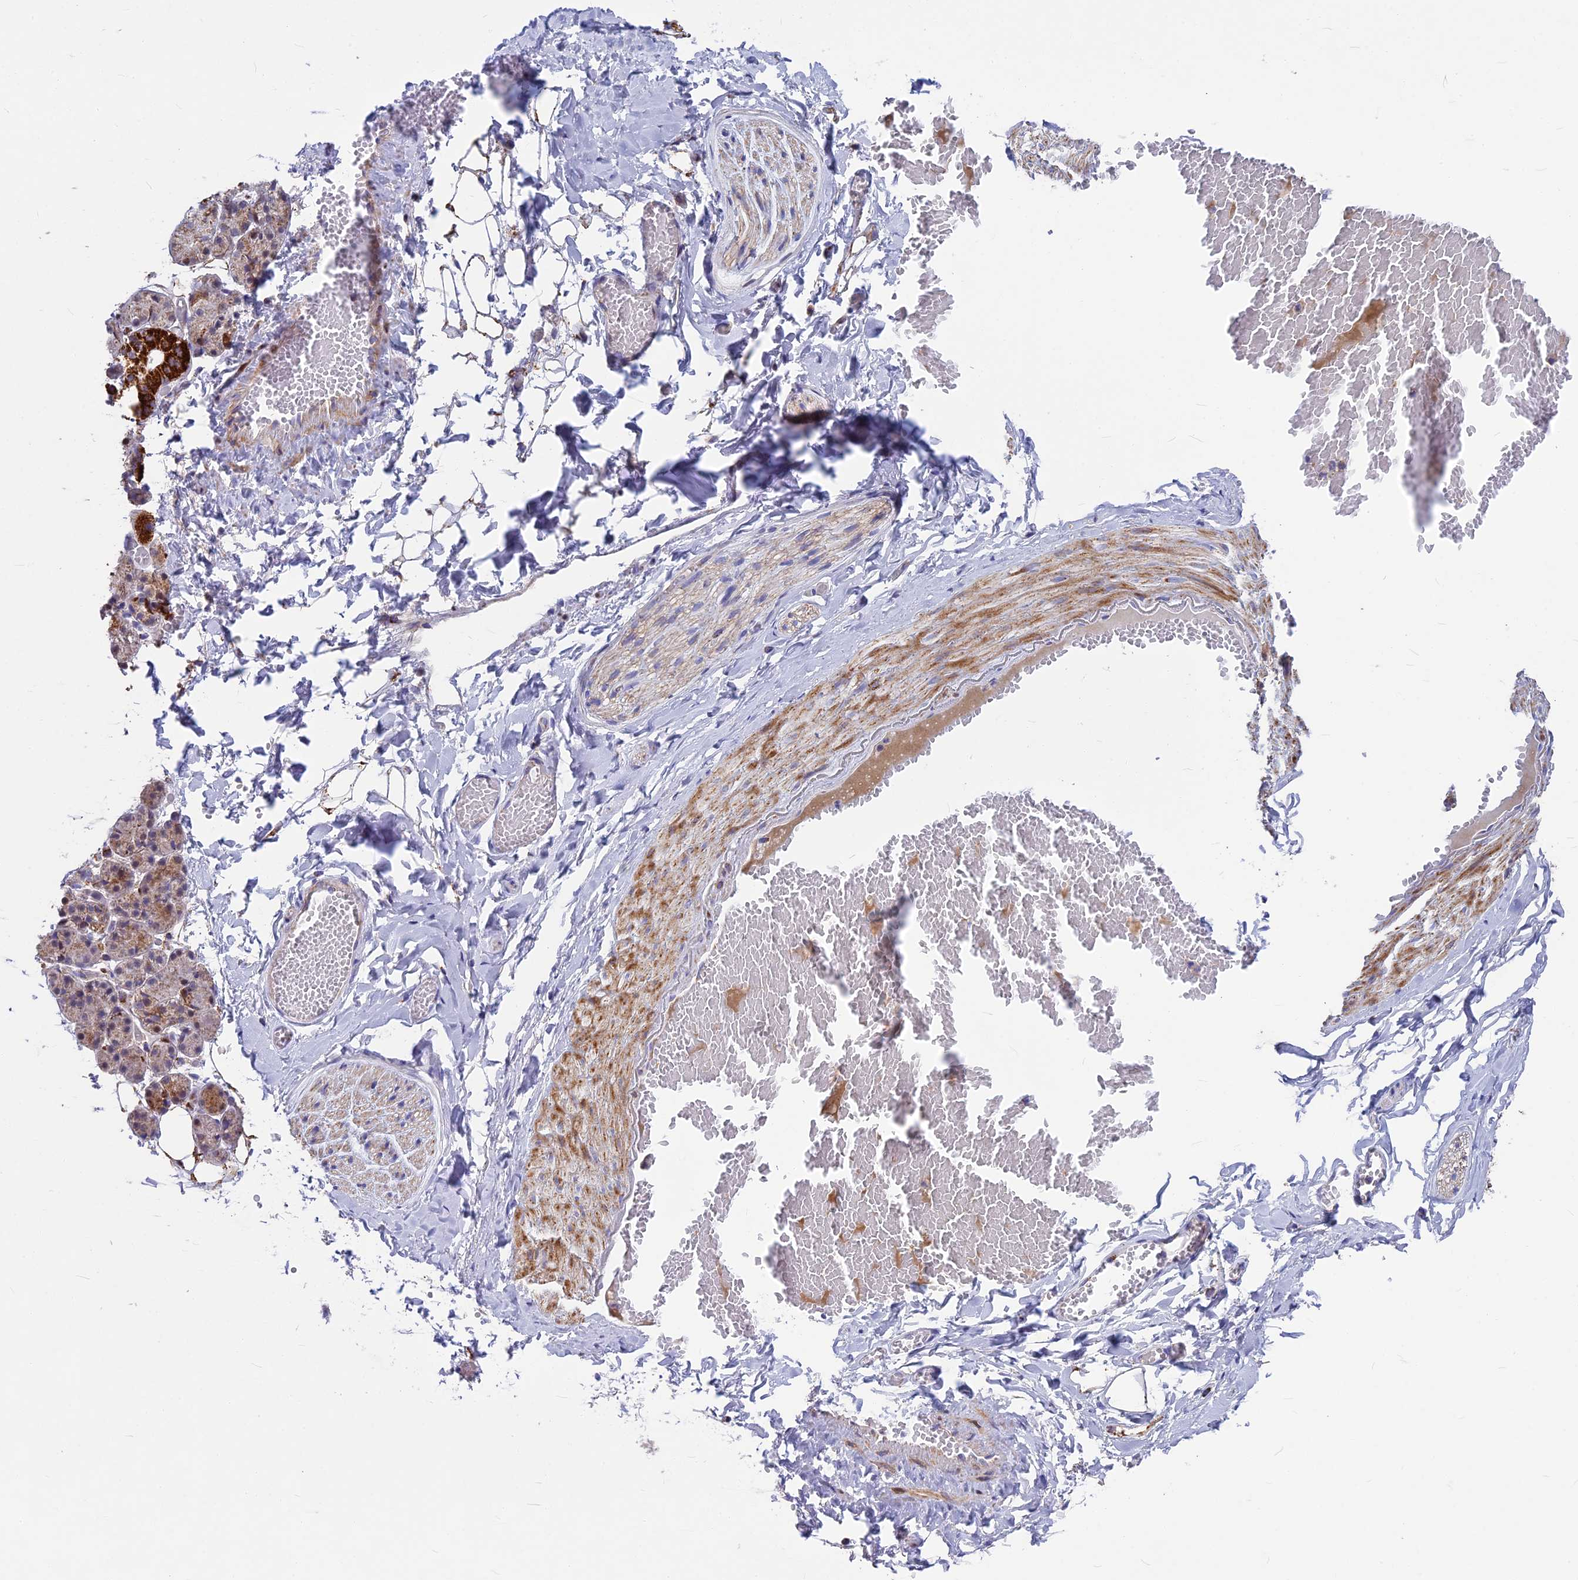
{"staining": {"intensity": "strong", "quantity": "<25%", "location": "cytoplasmic/membranous"}, "tissue": "salivary gland", "cell_type": "Glandular cells", "image_type": "normal", "snomed": [{"axis": "morphology", "description": "Normal tissue, NOS"}, {"axis": "topography", "description": "Salivary gland"}], "caption": "Immunohistochemistry histopathology image of unremarkable human salivary gland stained for a protein (brown), which reveals medium levels of strong cytoplasmic/membranous positivity in about <25% of glandular cells.", "gene": "CS", "patient": {"sex": "male", "age": 63}}